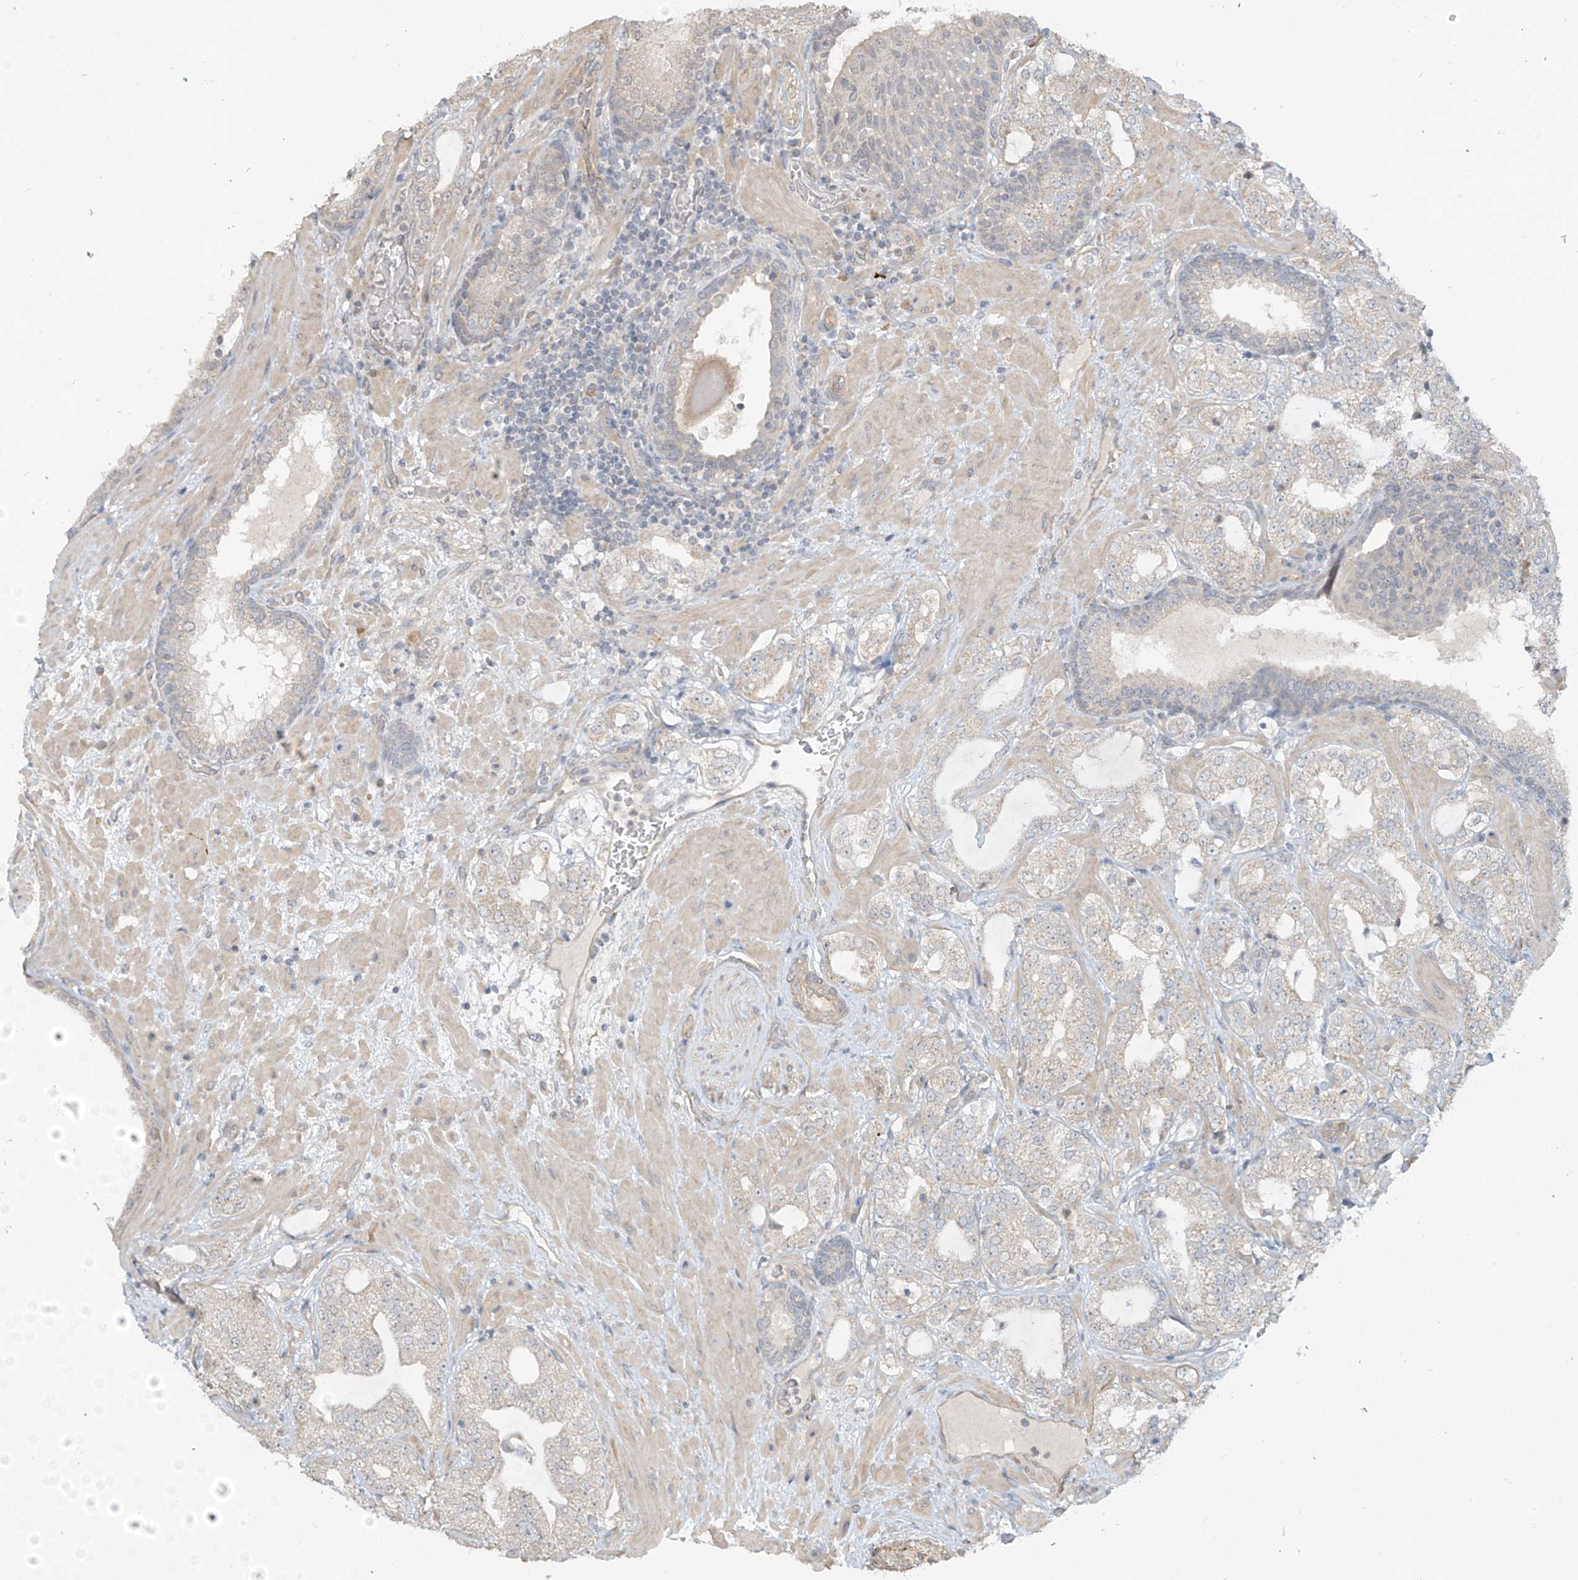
{"staining": {"intensity": "weak", "quantity": "<25%", "location": "cytoplasmic/membranous"}, "tissue": "prostate cancer", "cell_type": "Tumor cells", "image_type": "cancer", "snomed": [{"axis": "morphology", "description": "Adenocarcinoma, High grade"}, {"axis": "topography", "description": "Prostate"}], "caption": "IHC of human adenocarcinoma (high-grade) (prostate) reveals no positivity in tumor cells. Nuclei are stained in blue.", "gene": "DGKQ", "patient": {"sex": "male", "age": 64}}